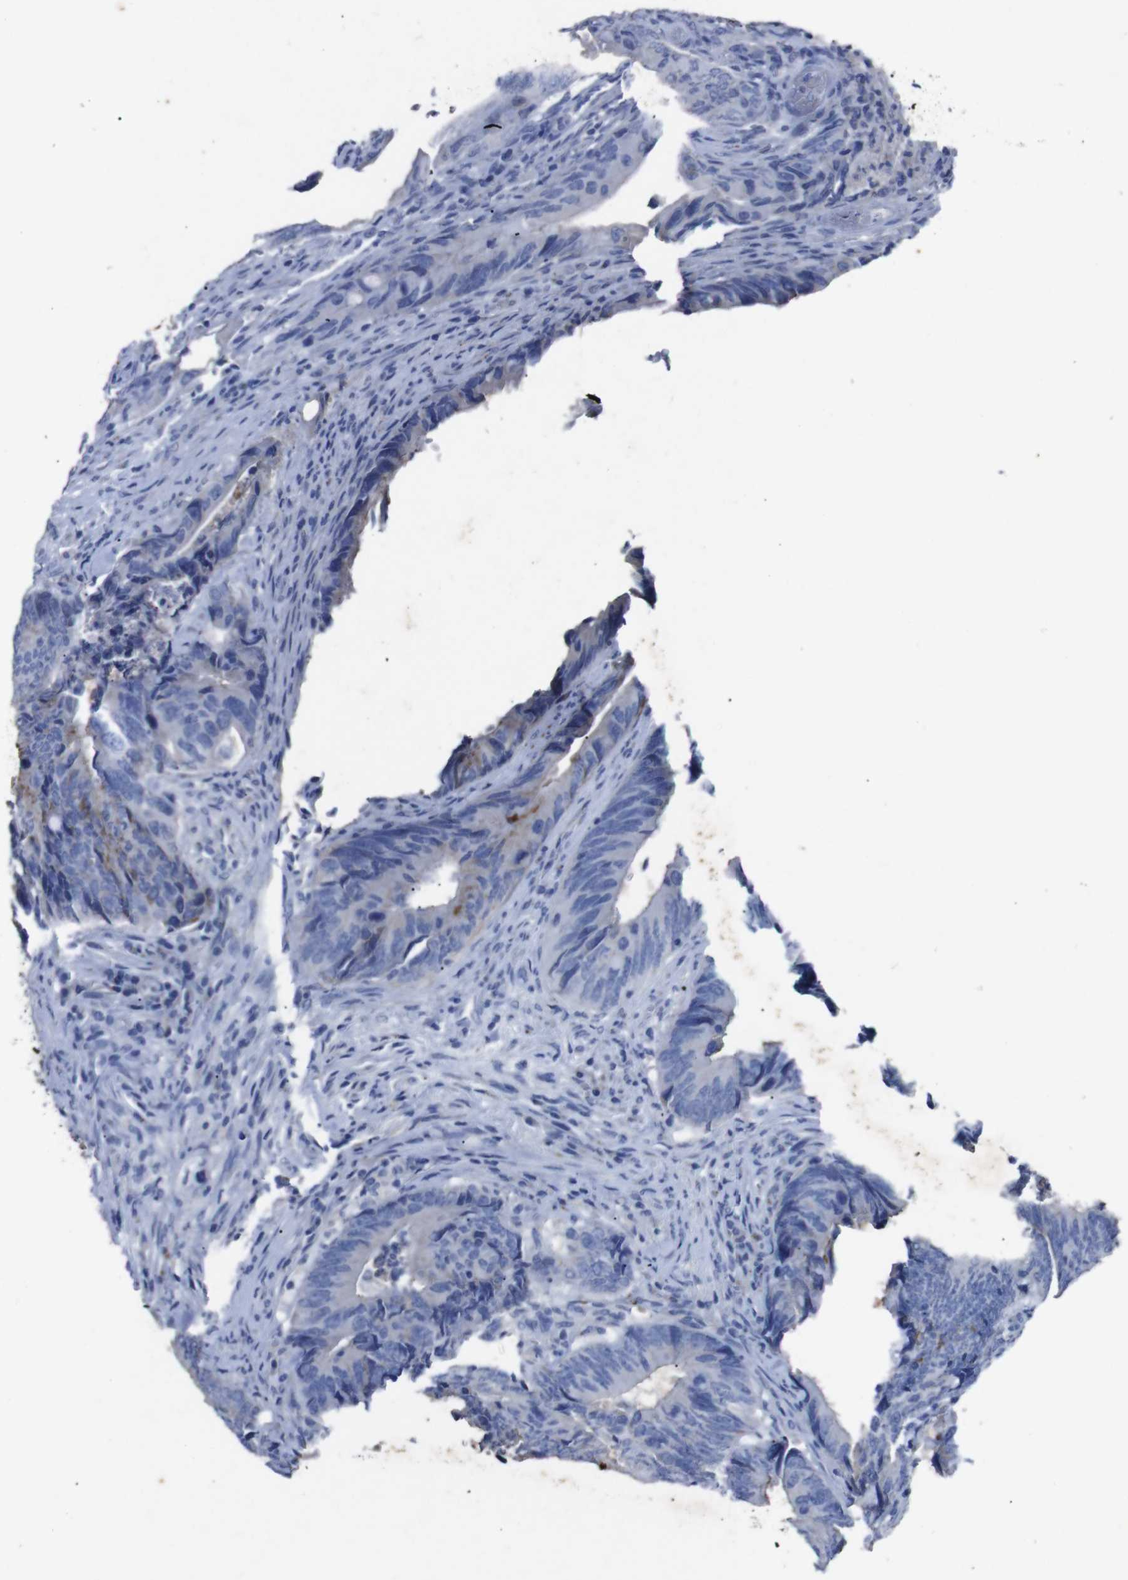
{"staining": {"intensity": "weak", "quantity": "<25%", "location": "cytoplasmic/membranous"}, "tissue": "colorectal cancer", "cell_type": "Tumor cells", "image_type": "cancer", "snomed": [{"axis": "morphology", "description": "Normal tissue, NOS"}, {"axis": "morphology", "description": "Adenocarcinoma, NOS"}, {"axis": "topography", "description": "Colon"}], "caption": "A photomicrograph of human adenocarcinoma (colorectal) is negative for staining in tumor cells. (Stains: DAB IHC with hematoxylin counter stain, Microscopy: brightfield microscopy at high magnification).", "gene": "GJB2", "patient": {"sex": "male", "age": 56}}